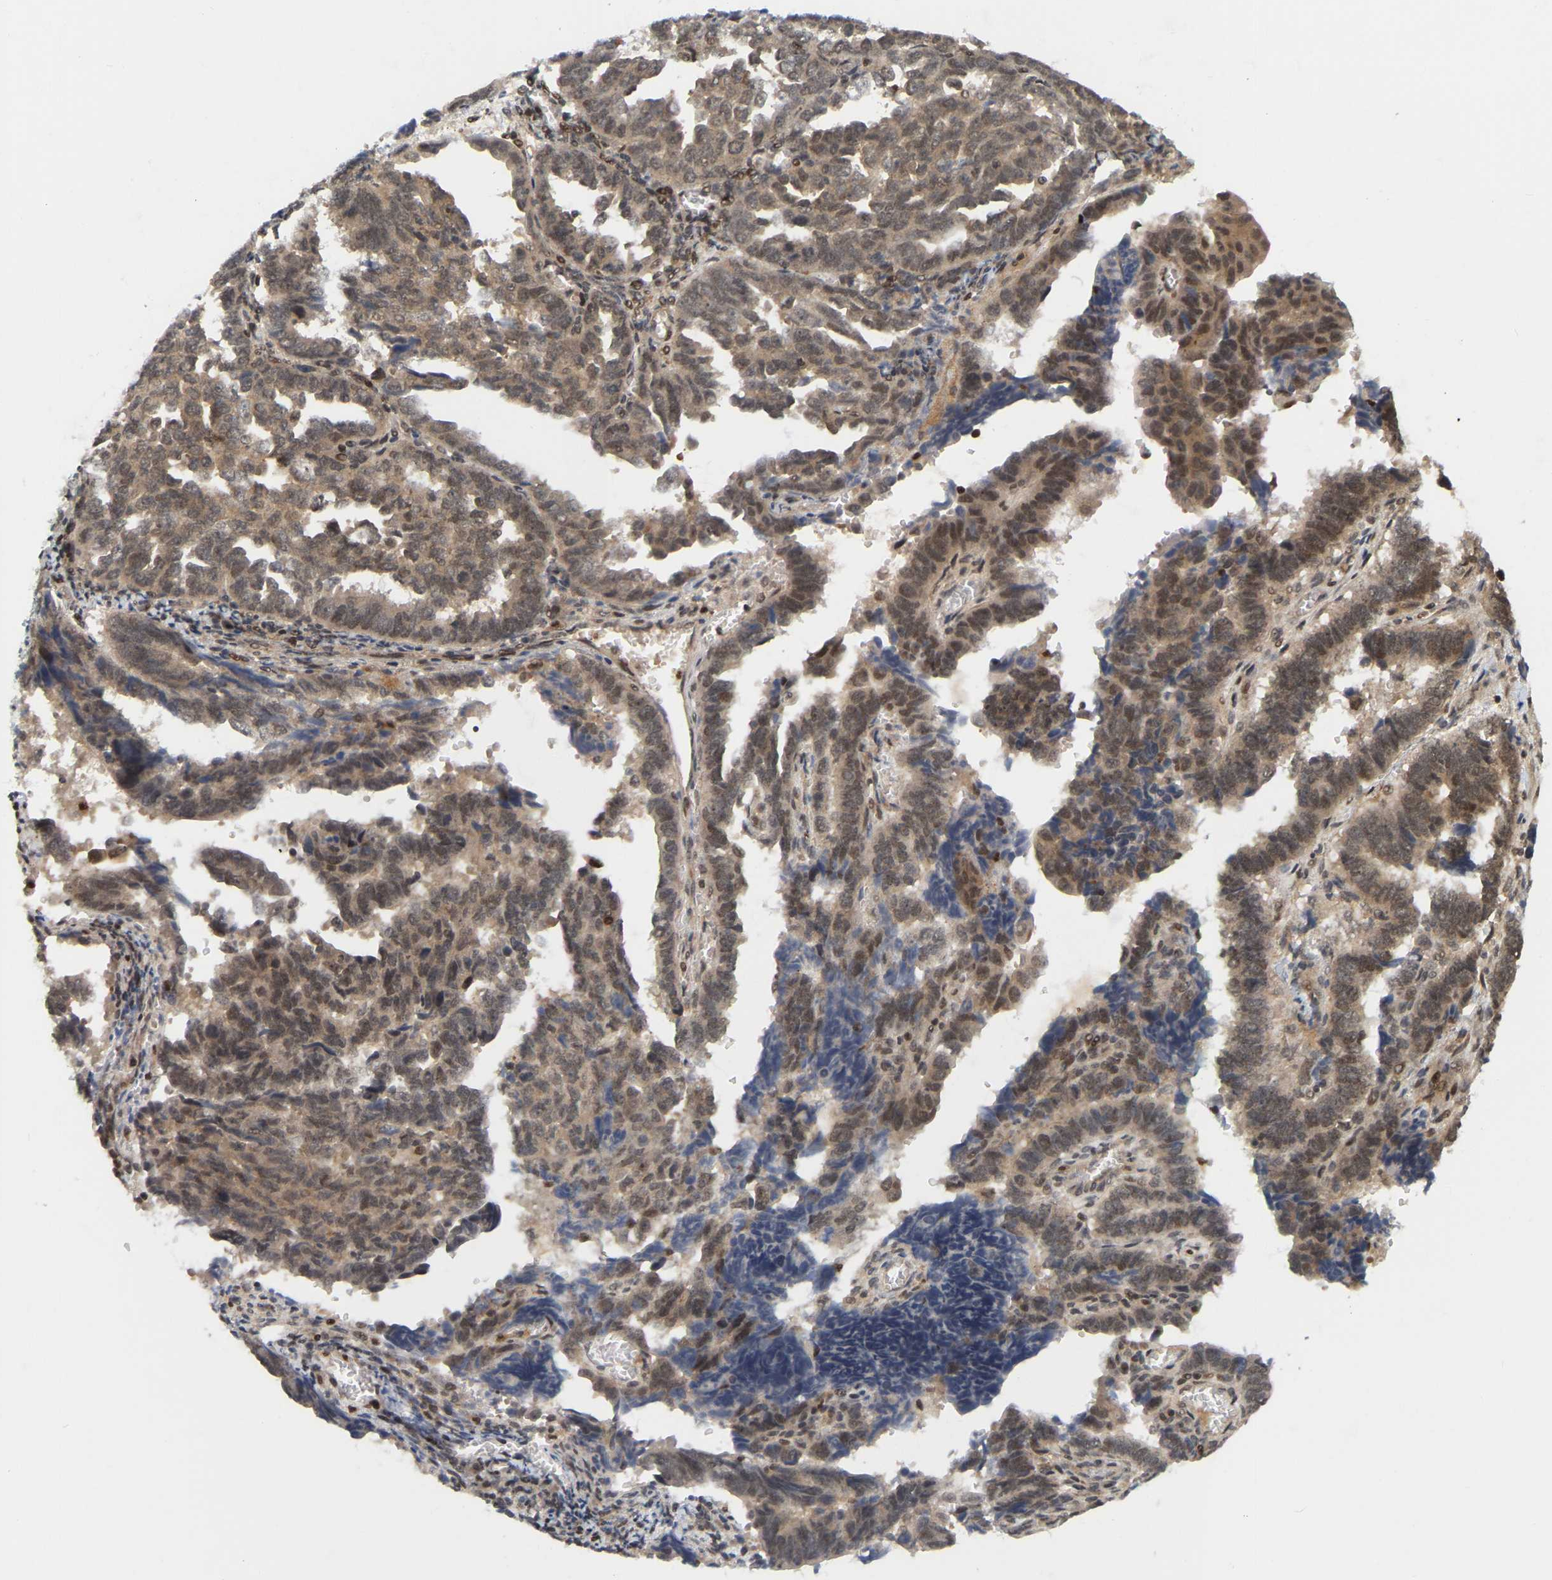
{"staining": {"intensity": "weak", "quantity": ">75%", "location": "cytoplasmic/membranous,nuclear"}, "tissue": "endometrial cancer", "cell_type": "Tumor cells", "image_type": "cancer", "snomed": [{"axis": "morphology", "description": "Adenocarcinoma, NOS"}, {"axis": "topography", "description": "Endometrium"}], "caption": "The histopathology image displays immunohistochemical staining of adenocarcinoma (endometrial). There is weak cytoplasmic/membranous and nuclear positivity is present in approximately >75% of tumor cells. The protein is shown in brown color, while the nuclei are stained blue.", "gene": "NFE2L2", "patient": {"sex": "female", "age": 75}}